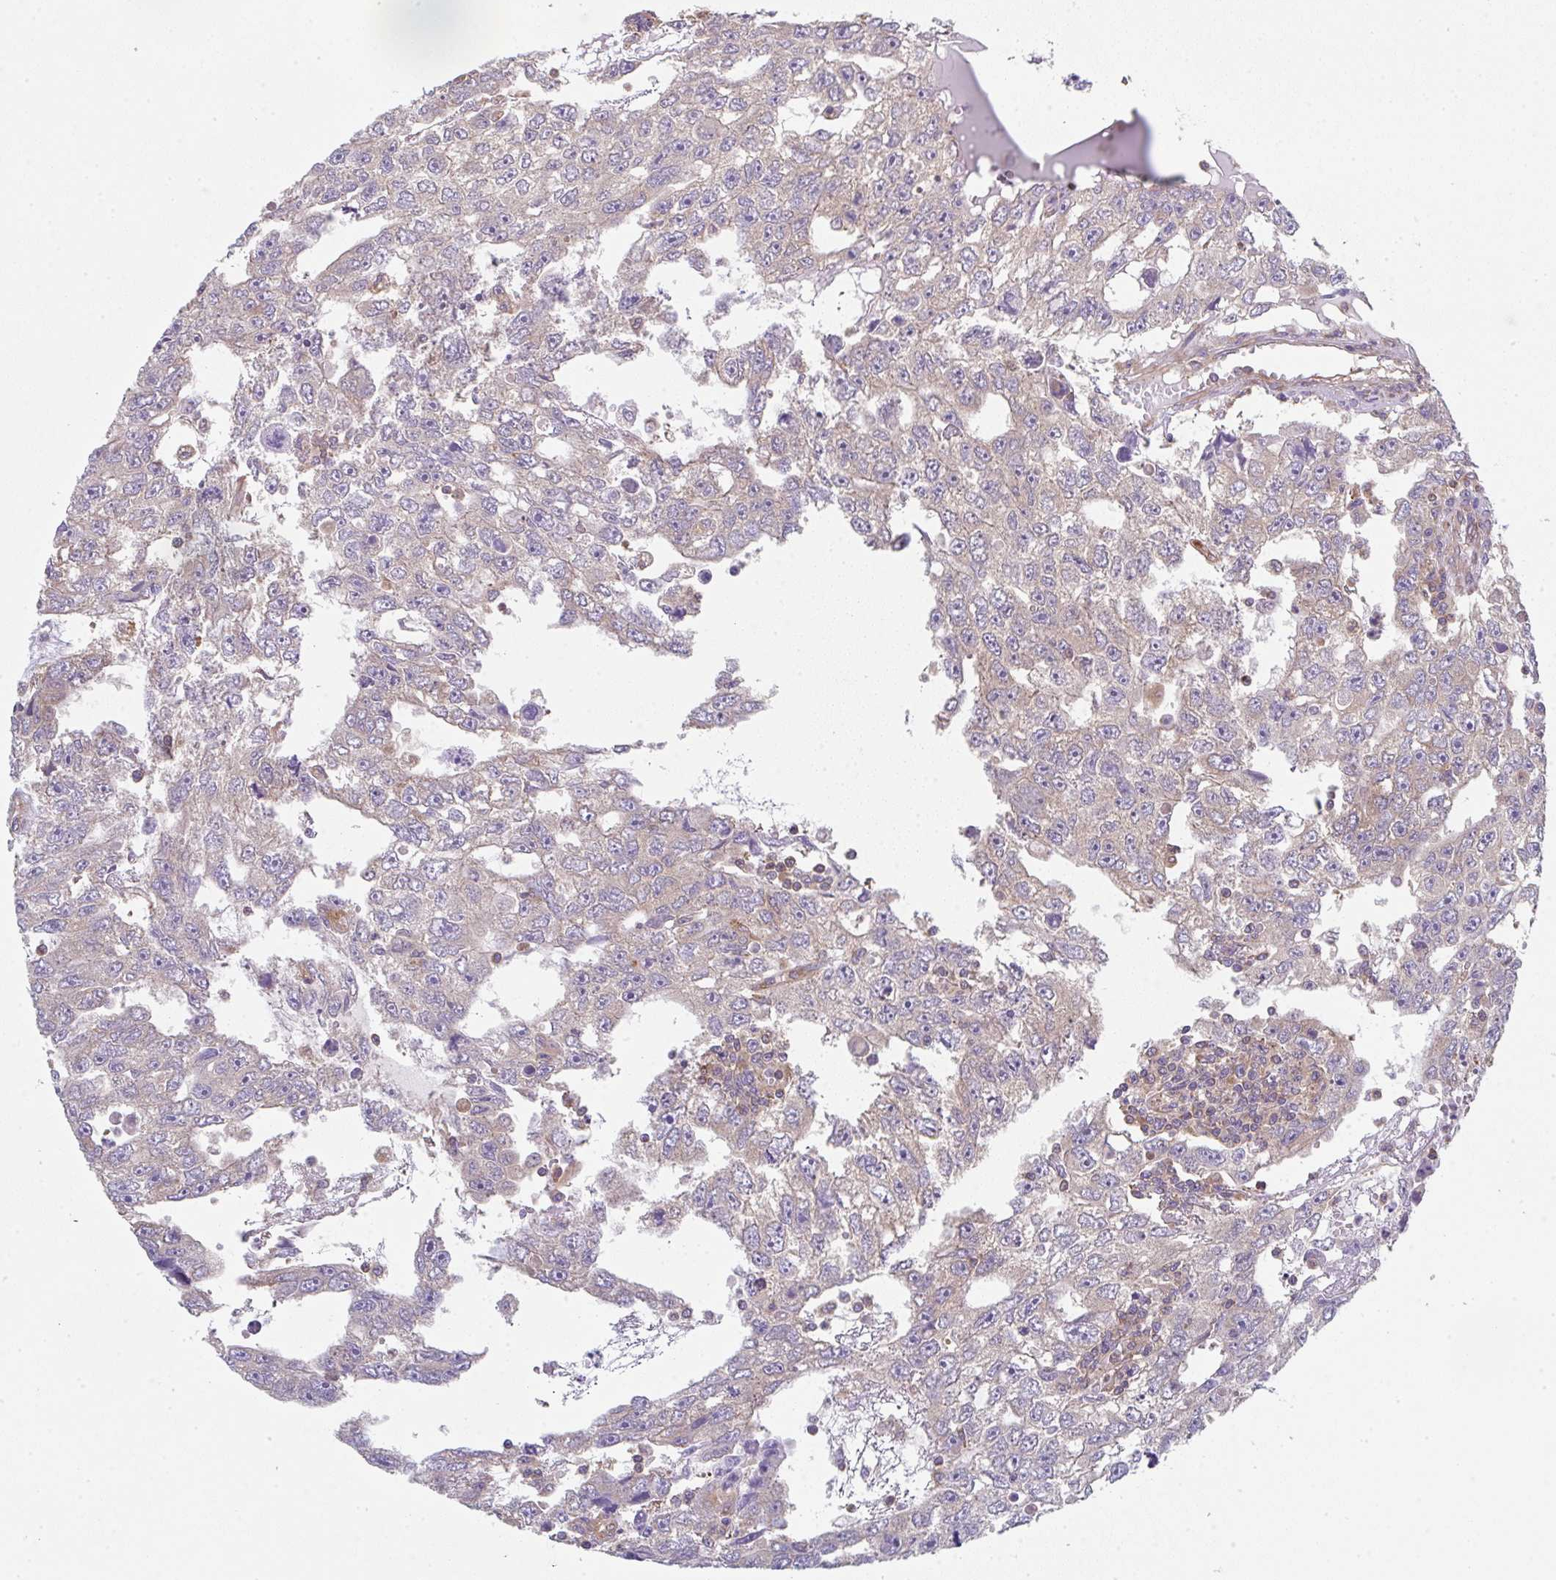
{"staining": {"intensity": "negative", "quantity": "none", "location": "none"}, "tissue": "testis cancer", "cell_type": "Tumor cells", "image_type": "cancer", "snomed": [{"axis": "morphology", "description": "Carcinoma, Embryonal, NOS"}, {"axis": "topography", "description": "Testis"}], "caption": "Micrograph shows no protein positivity in tumor cells of testis cancer (embryonal carcinoma) tissue.", "gene": "TMEM229A", "patient": {"sex": "male", "age": 20}}